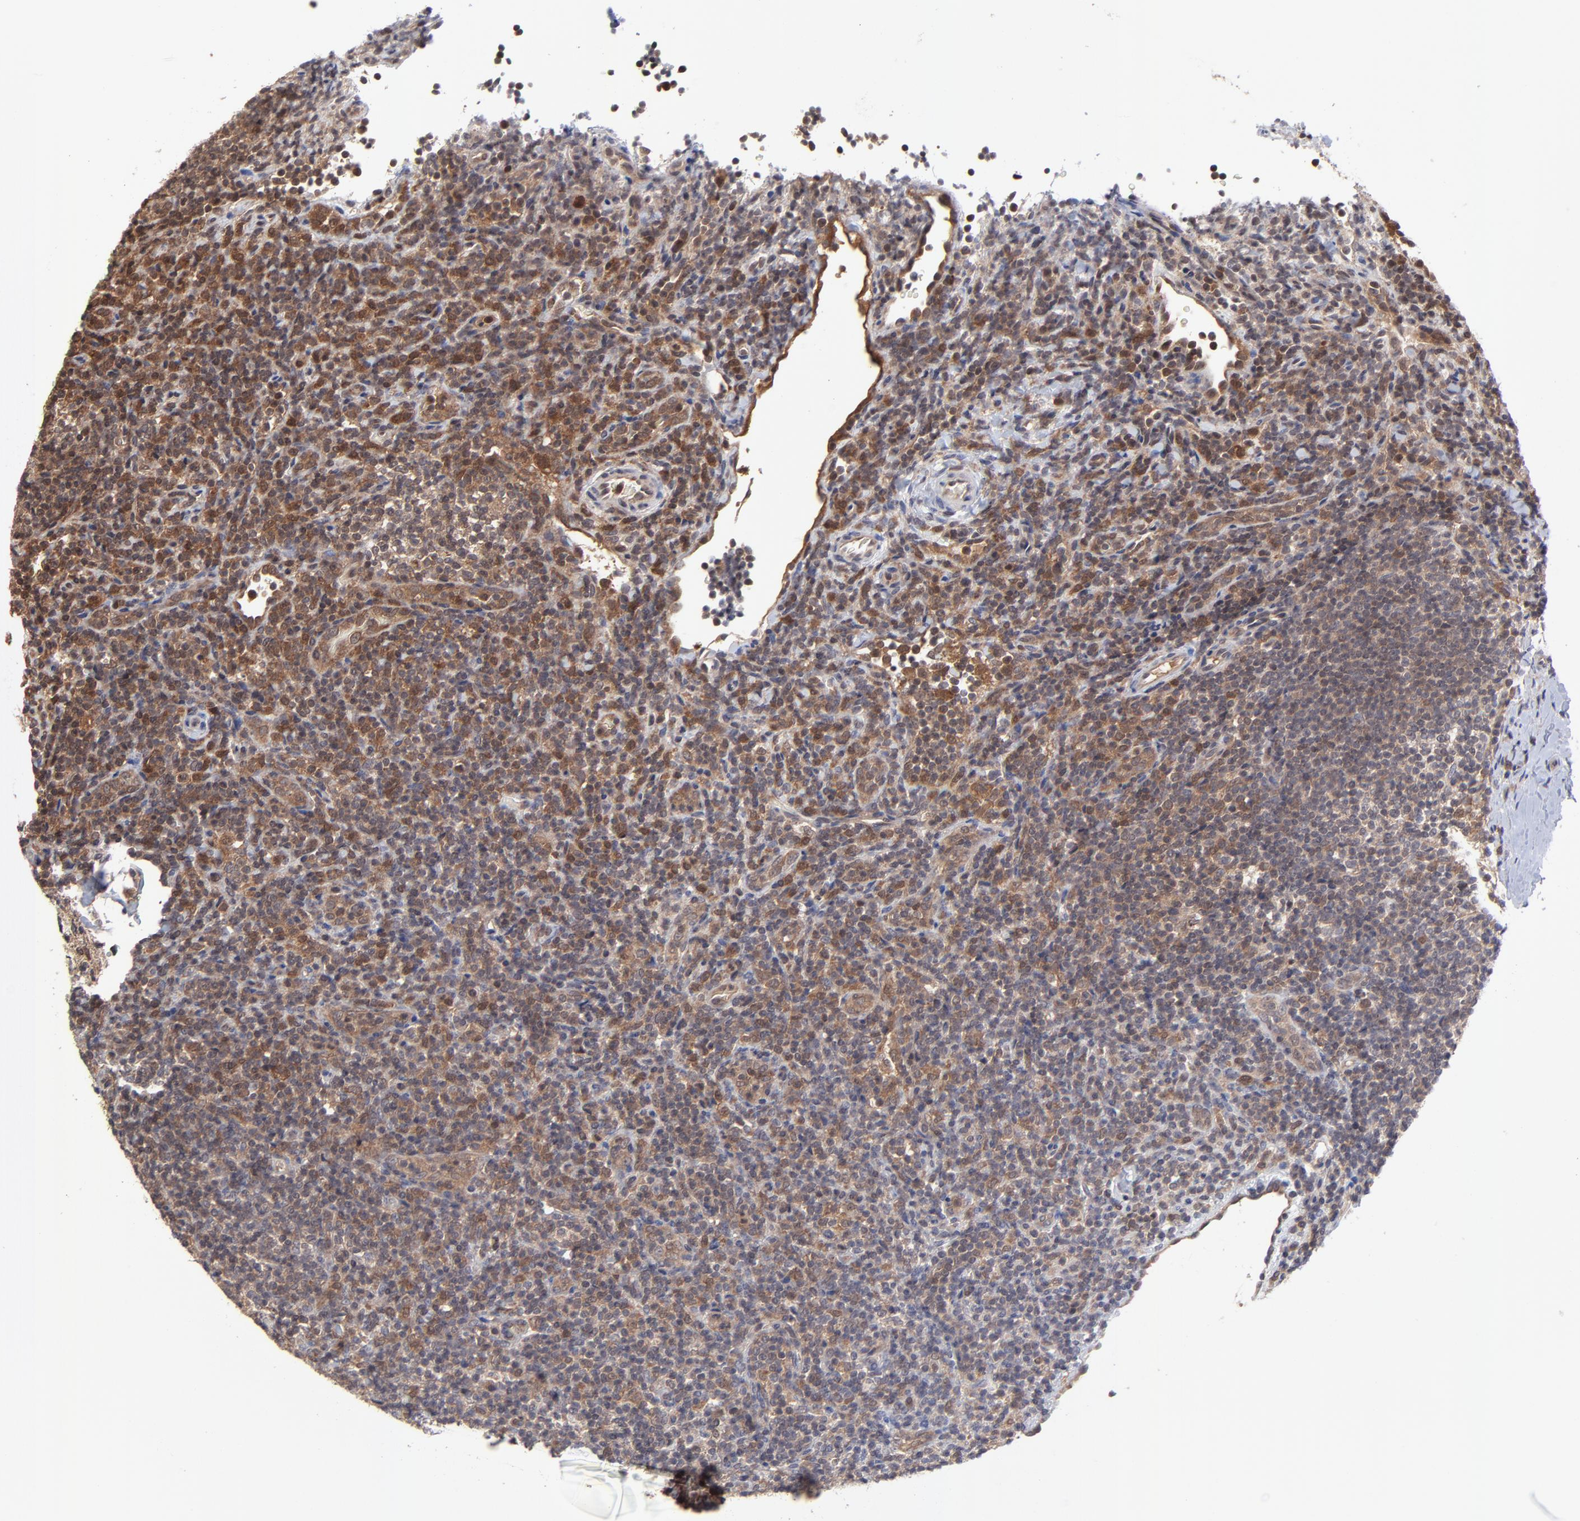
{"staining": {"intensity": "moderate", "quantity": "25%-75%", "location": "cytoplasmic/membranous"}, "tissue": "lymphoma", "cell_type": "Tumor cells", "image_type": "cancer", "snomed": [{"axis": "morphology", "description": "Malignant lymphoma, non-Hodgkin's type, Low grade"}, {"axis": "topography", "description": "Lymph node"}], "caption": "Lymphoma was stained to show a protein in brown. There is medium levels of moderate cytoplasmic/membranous expression in approximately 25%-75% of tumor cells.", "gene": "UBE2L6", "patient": {"sex": "female", "age": 76}}